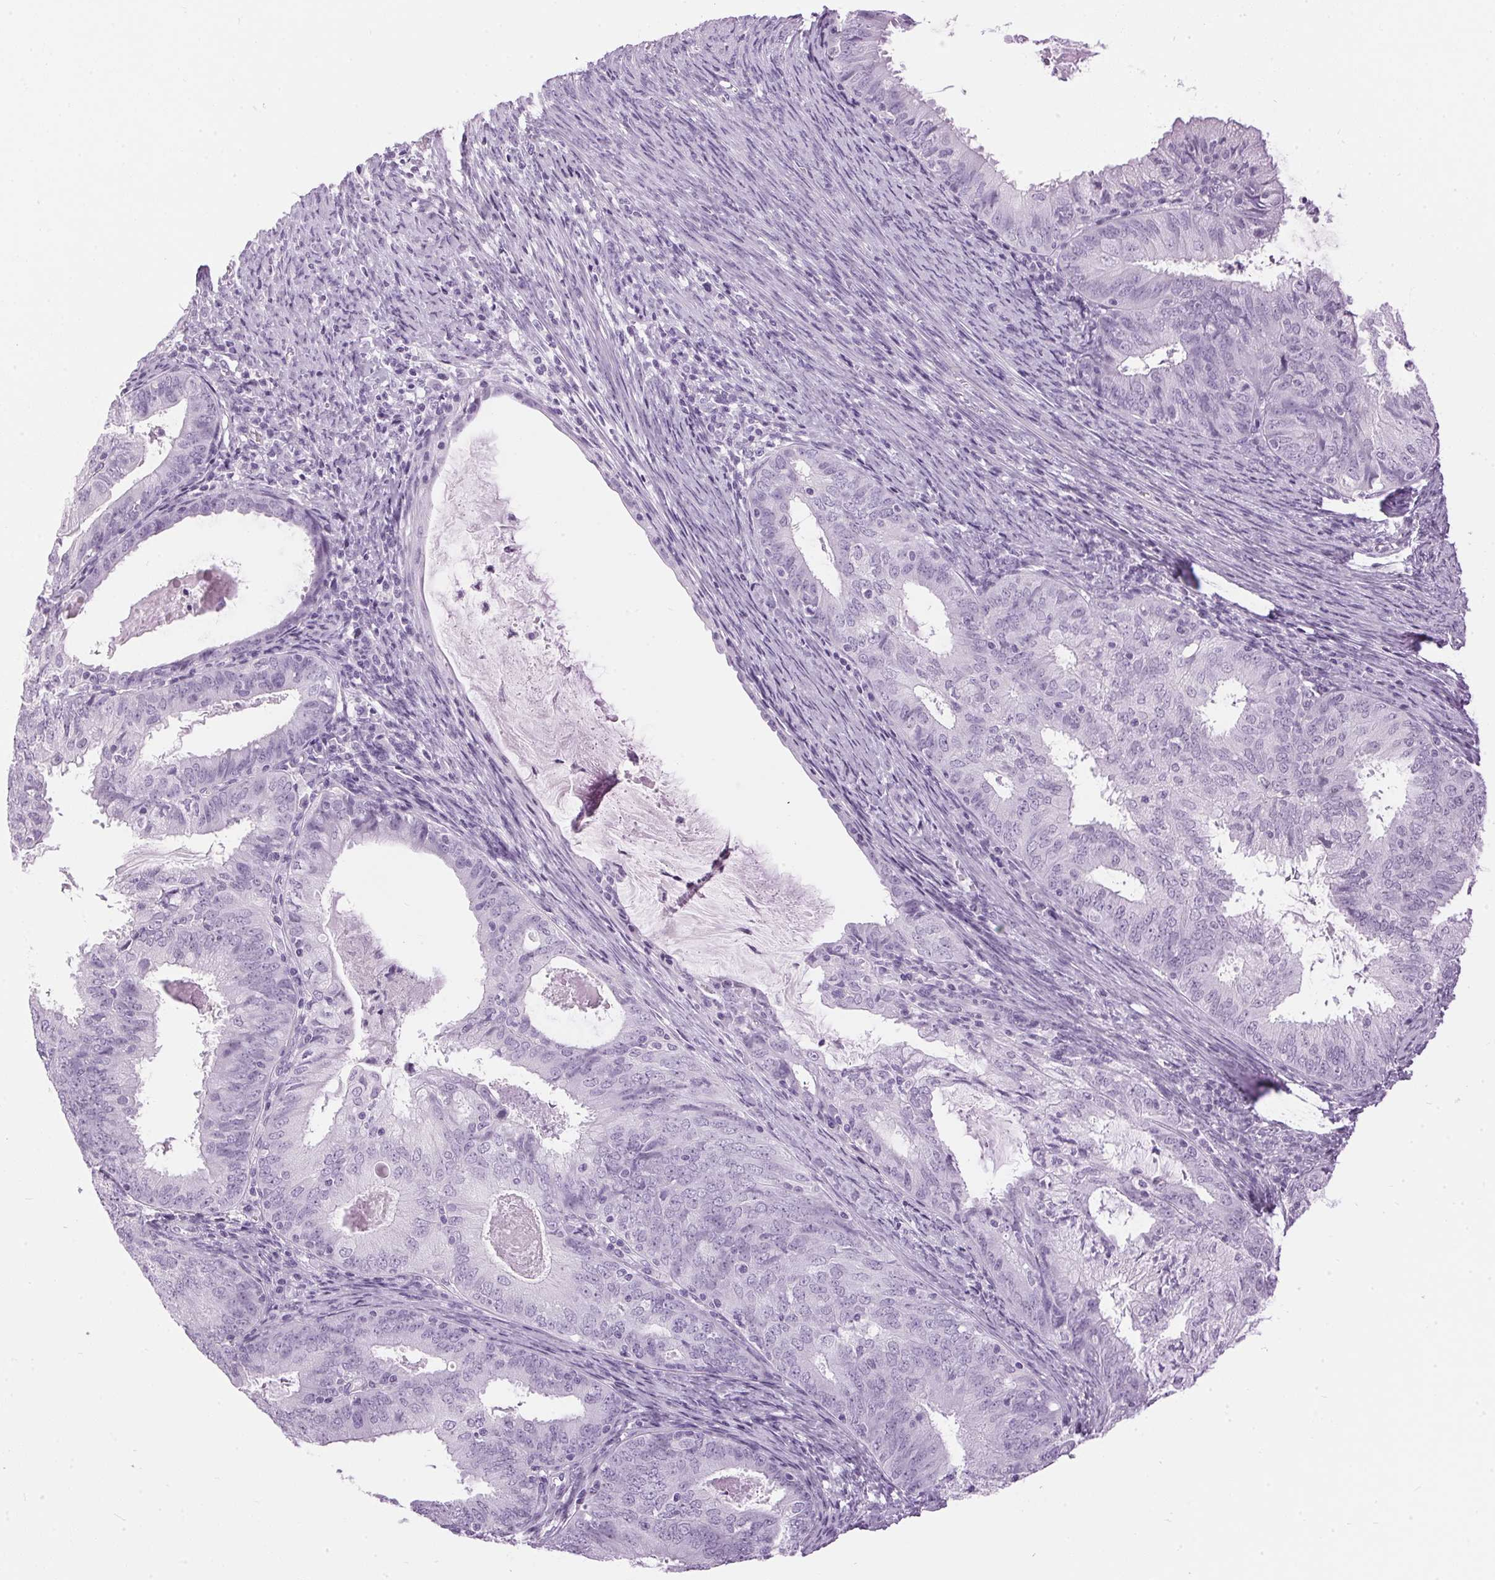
{"staining": {"intensity": "negative", "quantity": "none", "location": "none"}, "tissue": "endometrial cancer", "cell_type": "Tumor cells", "image_type": "cancer", "snomed": [{"axis": "morphology", "description": "Adenocarcinoma, NOS"}, {"axis": "topography", "description": "Endometrium"}], "caption": "Protein analysis of endometrial cancer reveals no significant staining in tumor cells. Nuclei are stained in blue.", "gene": "SP7", "patient": {"sex": "female", "age": 57}}